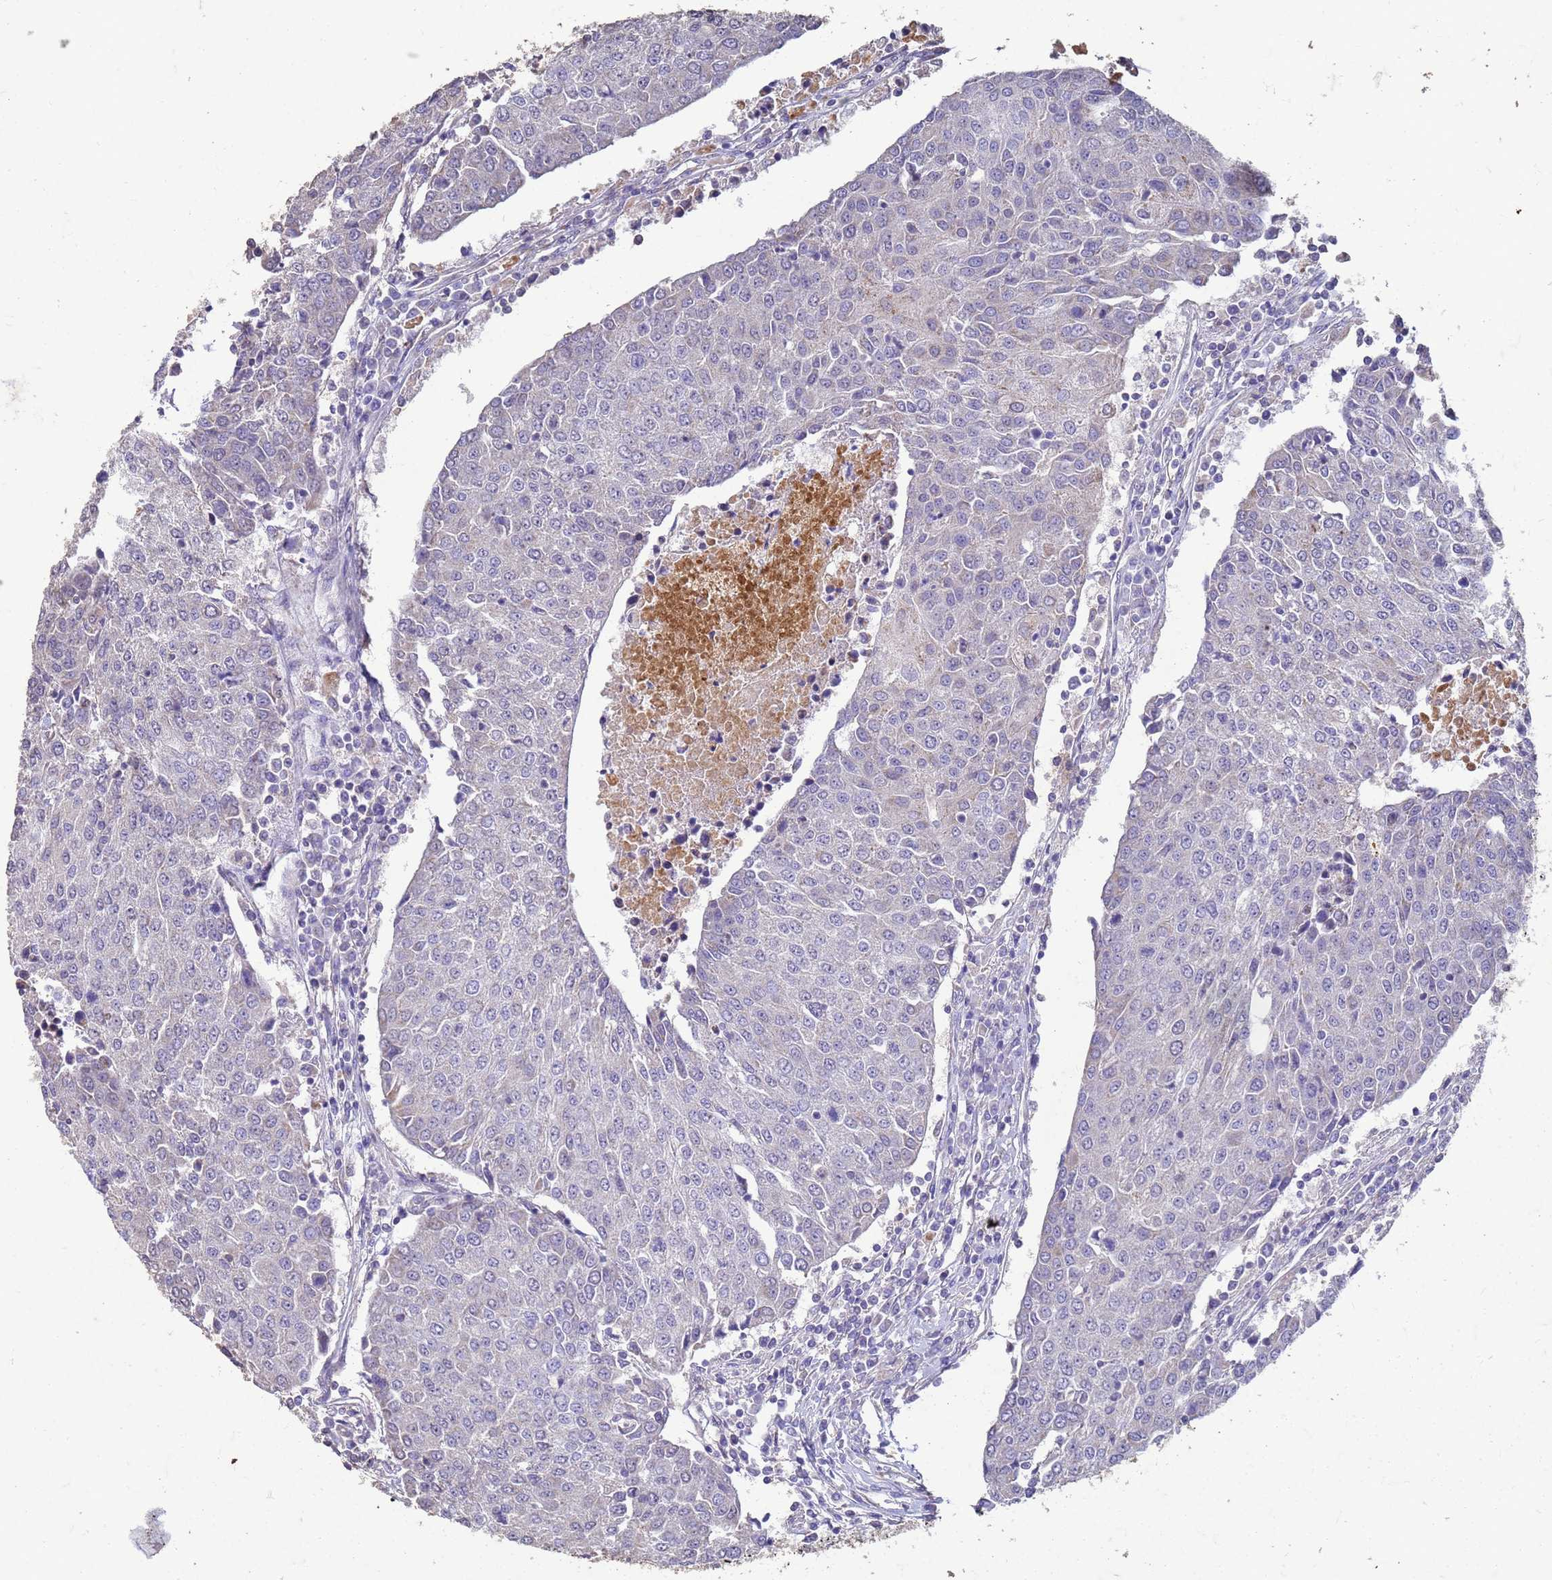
{"staining": {"intensity": "negative", "quantity": "none", "location": "none"}, "tissue": "urothelial cancer", "cell_type": "Tumor cells", "image_type": "cancer", "snomed": [{"axis": "morphology", "description": "Urothelial carcinoma, High grade"}, {"axis": "topography", "description": "Urinary bladder"}], "caption": "Immunohistochemical staining of human urothelial carcinoma (high-grade) shows no significant staining in tumor cells.", "gene": "SLC25A15", "patient": {"sex": "female", "age": 85}}